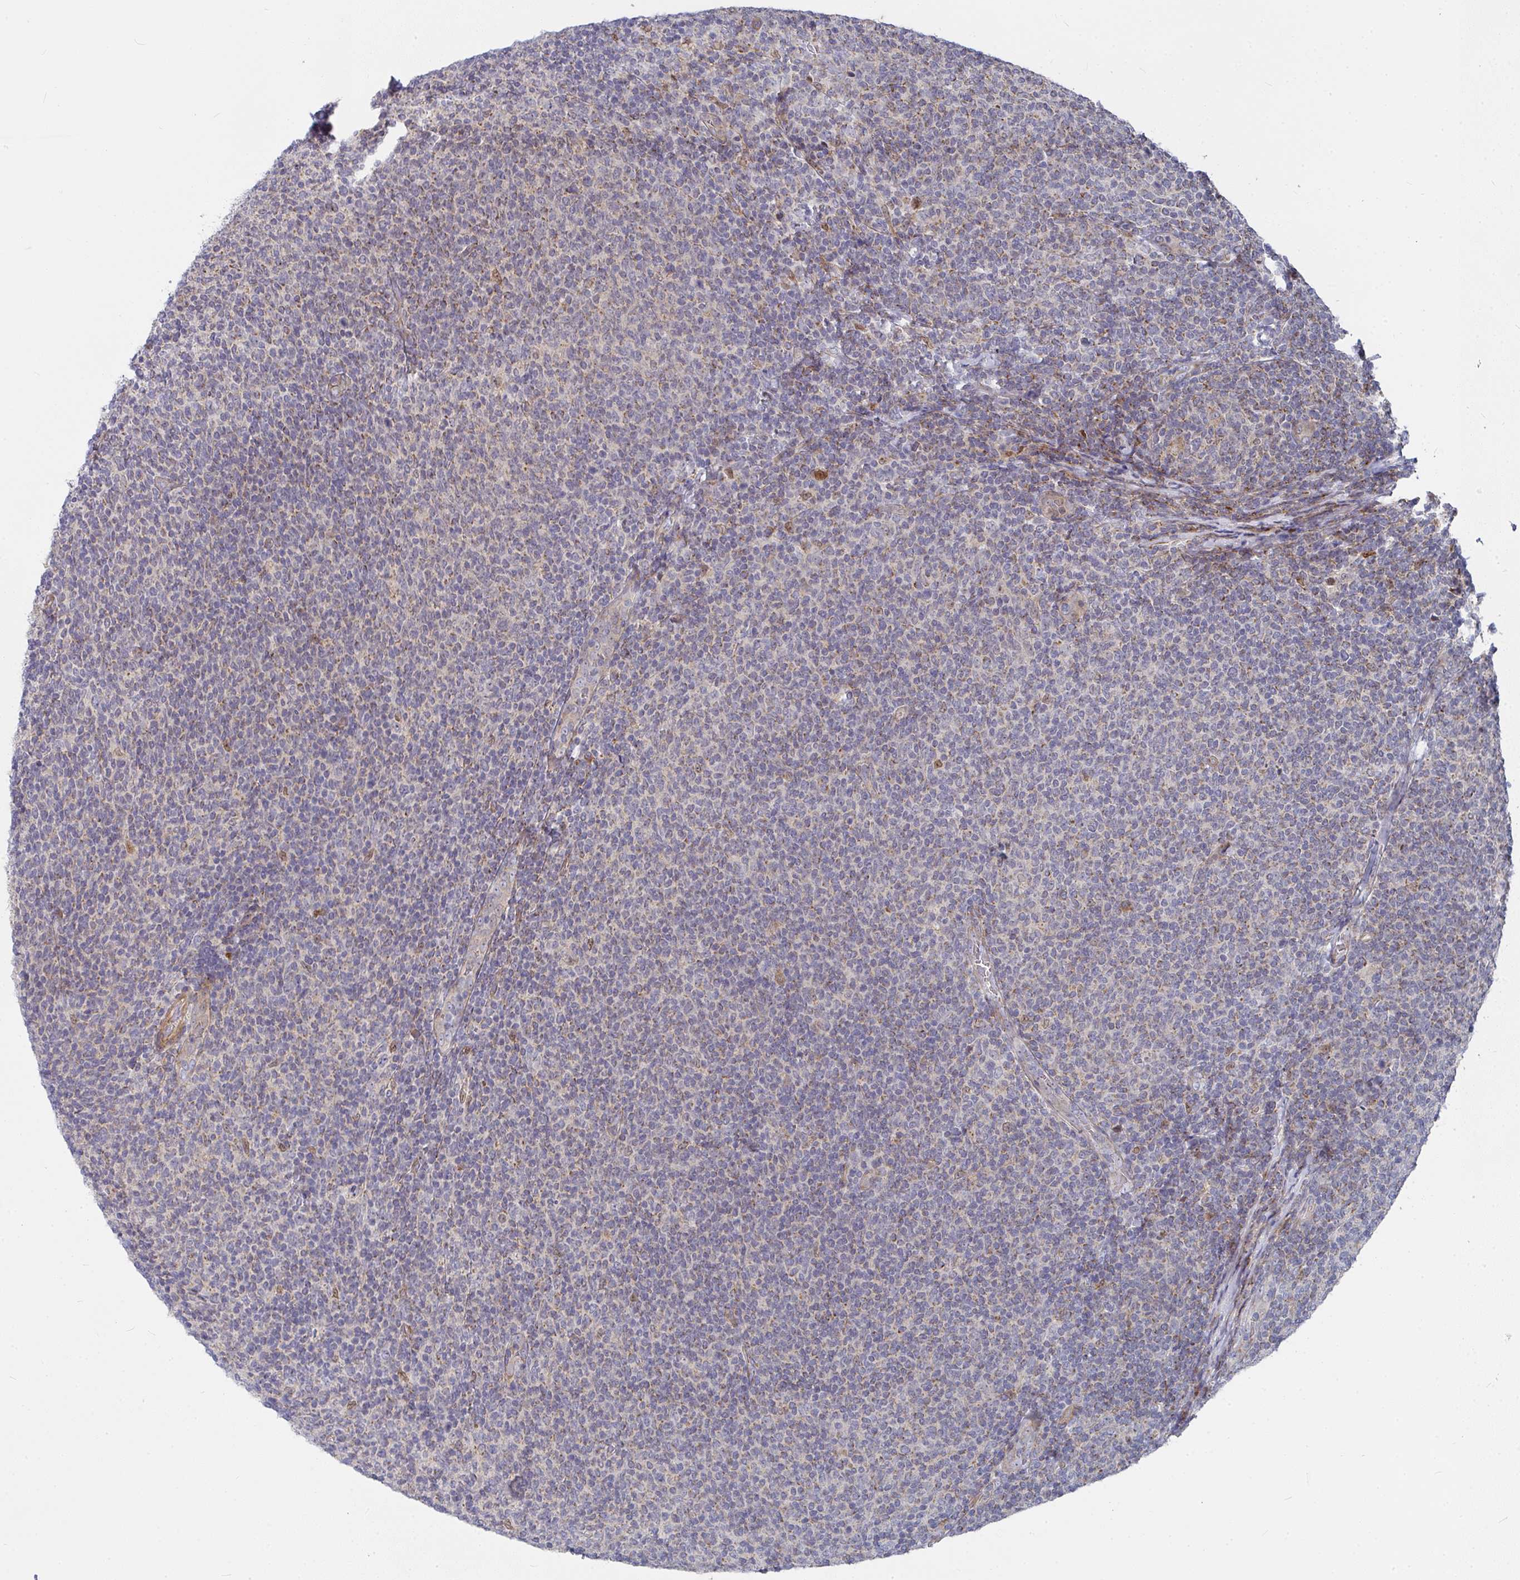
{"staining": {"intensity": "weak", "quantity": "25%-75%", "location": "cytoplasmic/membranous"}, "tissue": "lymphoma", "cell_type": "Tumor cells", "image_type": "cancer", "snomed": [{"axis": "morphology", "description": "Malignant lymphoma, non-Hodgkin's type, Low grade"}, {"axis": "topography", "description": "Lymph node"}], "caption": "Lymphoma was stained to show a protein in brown. There is low levels of weak cytoplasmic/membranous expression in approximately 25%-75% of tumor cells.", "gene": "RHEBL1", "patient": {"sex": "male", "age": 52}}